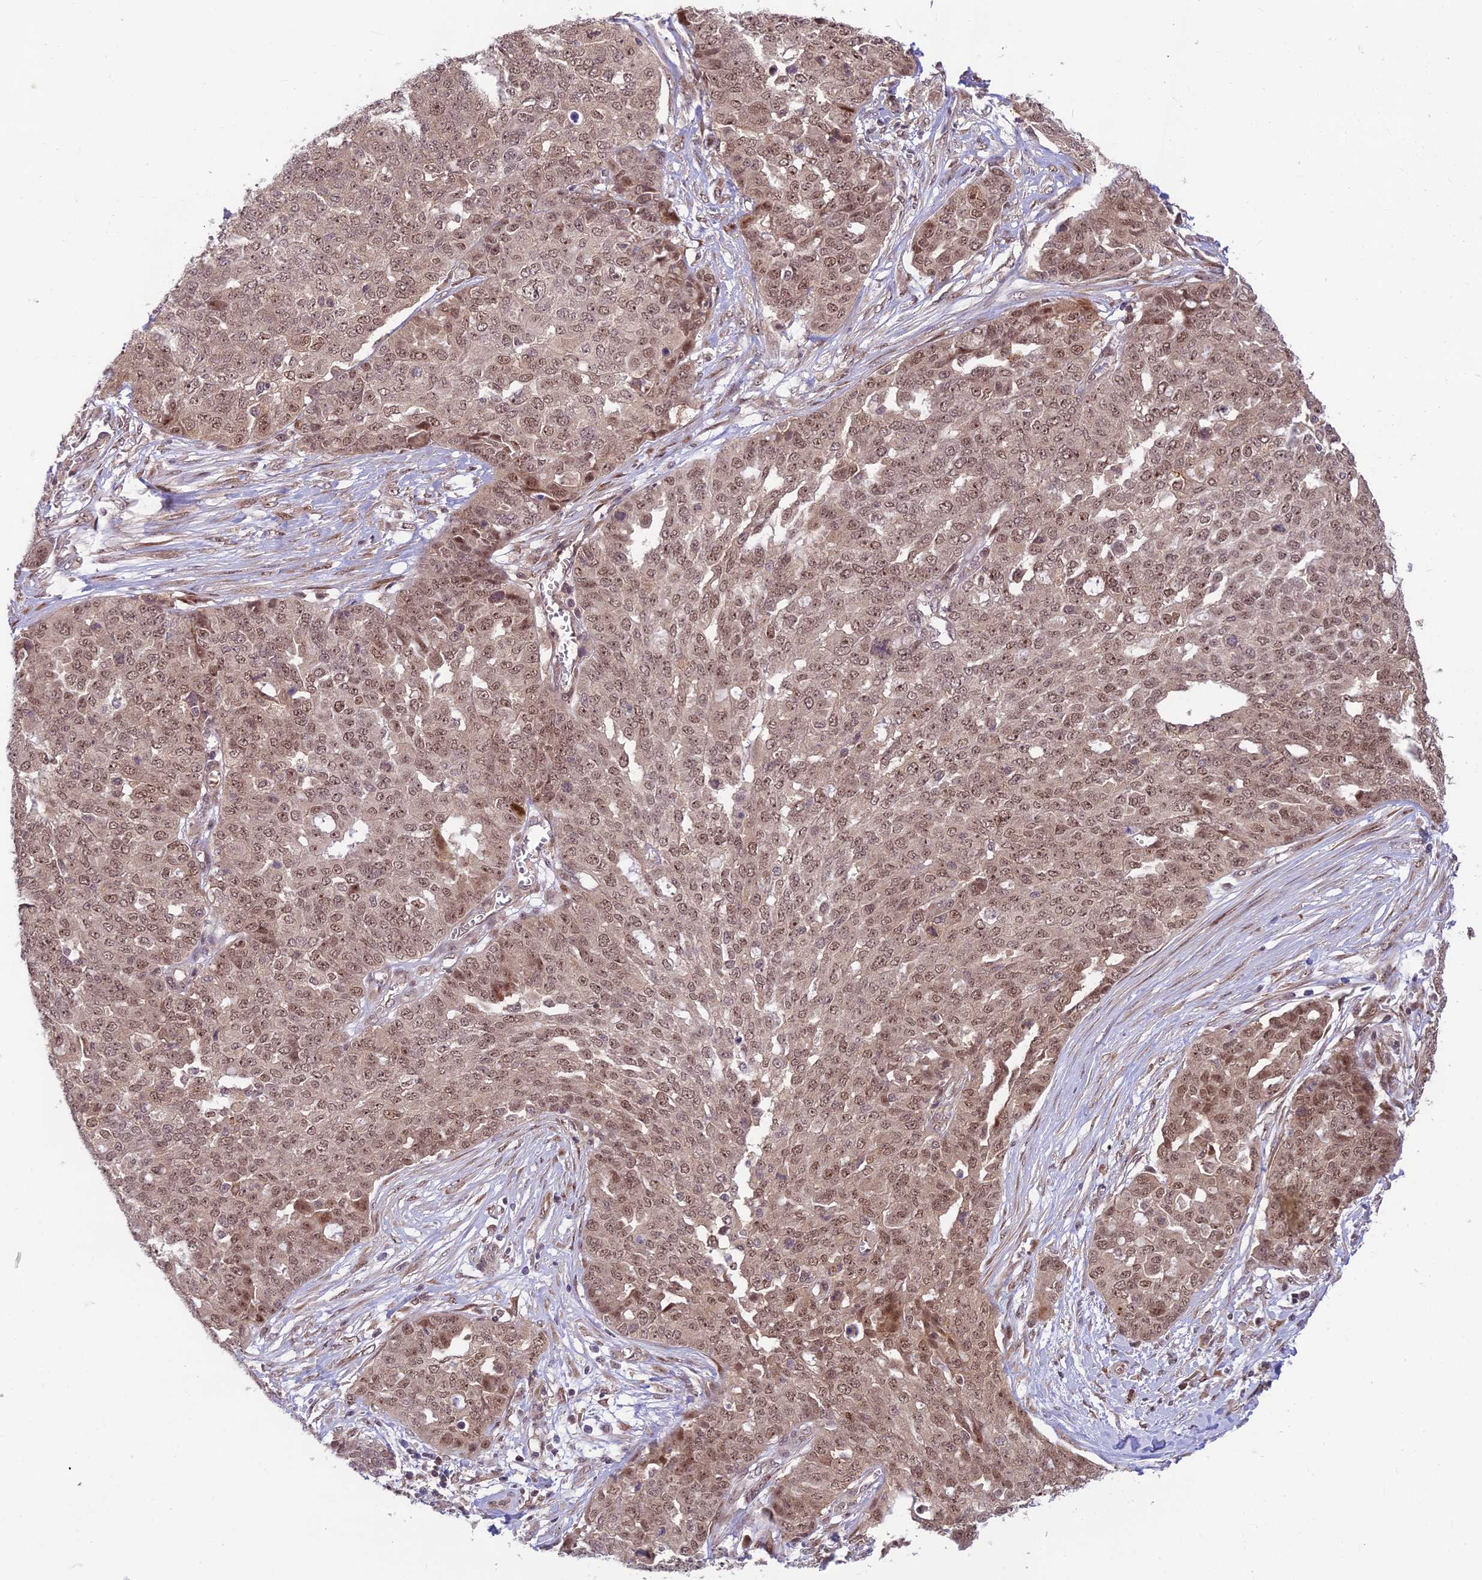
{"staining": {"intensity": "moderate", "quantity": ">75%", "location": "nuclear"}, "tissue": "ovarian cancer", "cell_type": "Tumor cells", "image_type": "cancer", "snomed": [{"axis": "morphology", "description": "Cystadenocarcinoma, serous, NOS"}, {"axis": "topography", "description": "Soft tissue"}, {"axis": "topography", "description": "Ovary"}], "caption": "DAB (3,3'-diaminobenzidine) immunohistochemical staining of serous cystadenocarcinoma (ovarian) demonstrates moderate nuclear protein staining in approximately >75% of tumor cells.", "gene": "ASPDH", "patient": {"sex": "female", "age": 57}}